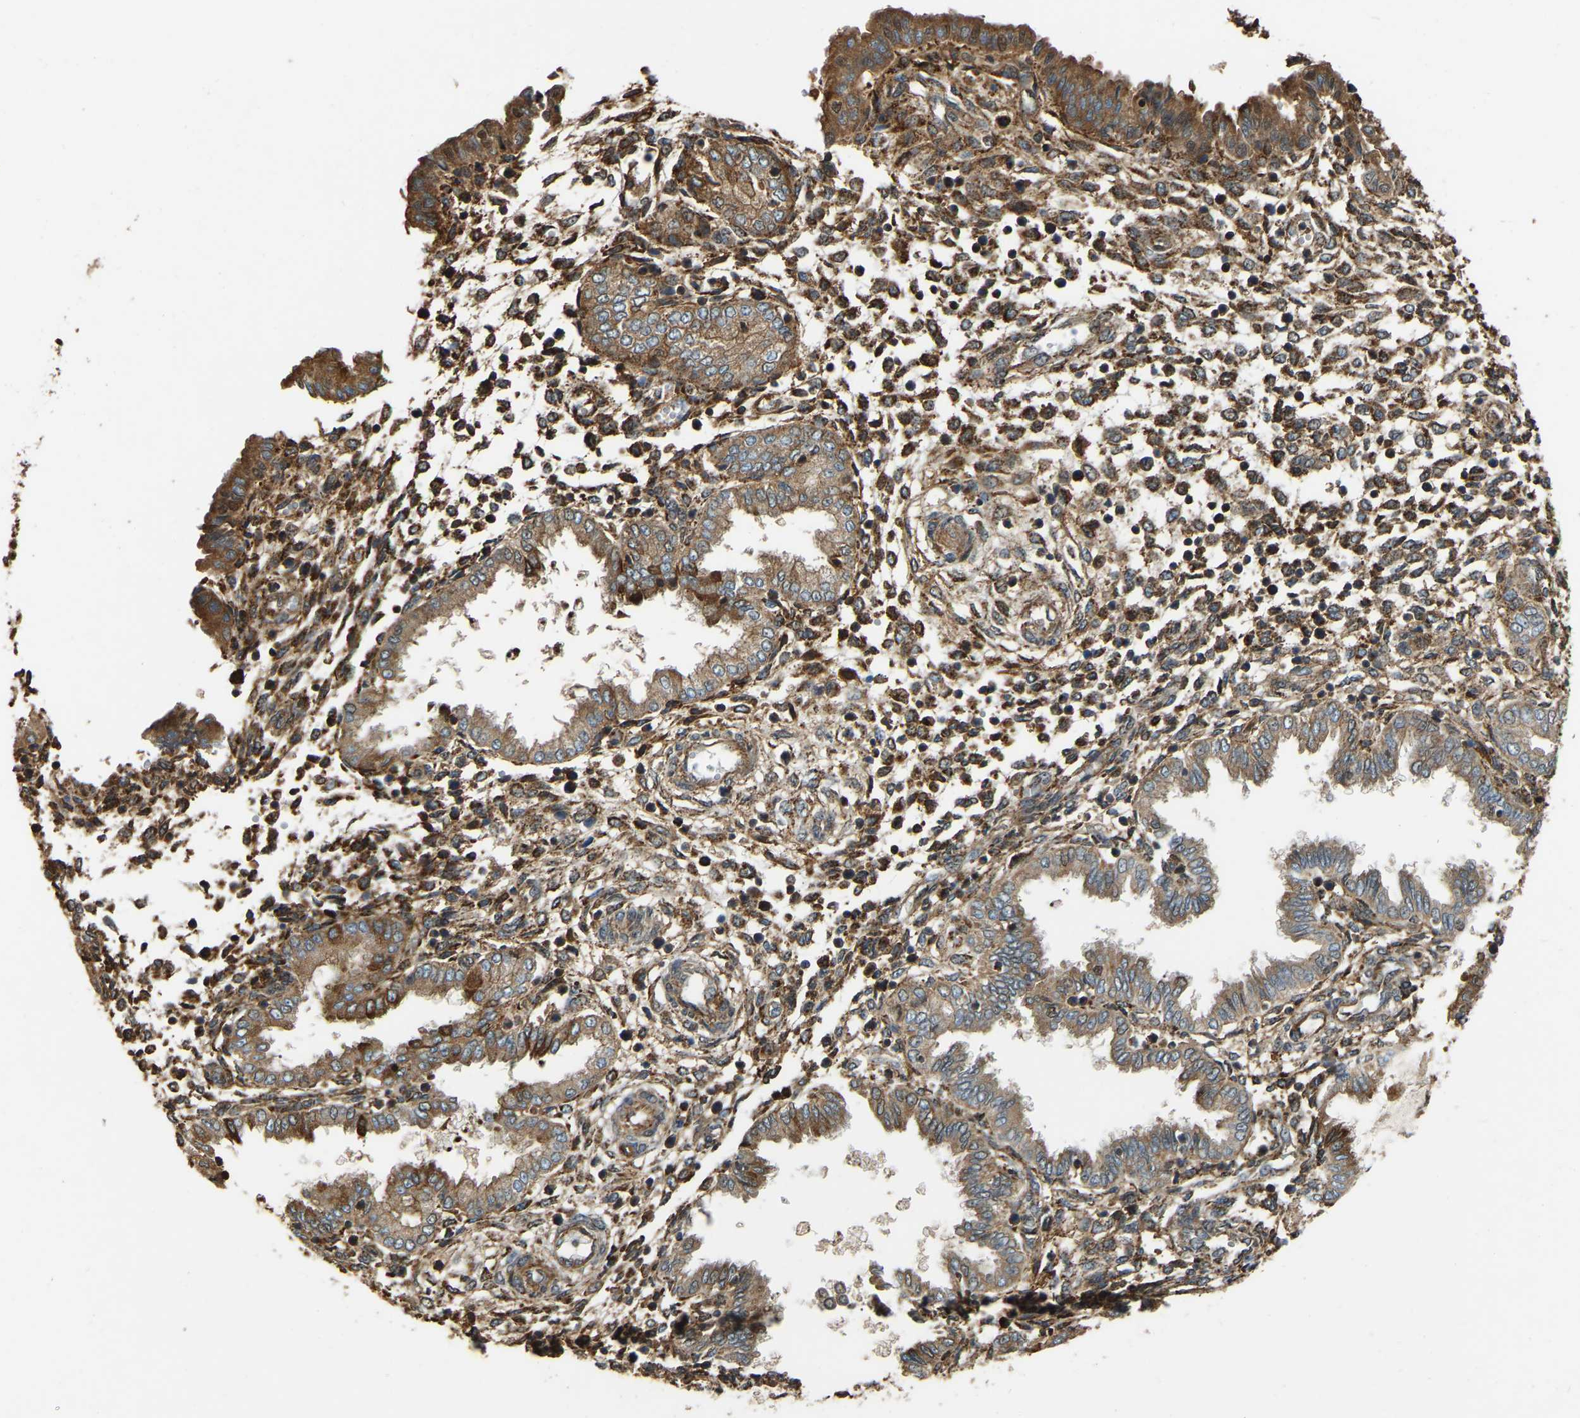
{"staining": {"intensity": "strong", "quantity": ">75%", "location": "cytoplasmic/membranous"}, "tissue": "endometrium", "cell_type": "Cells in endometrial stroma", "image_type": "normal", "snomed": [{"axis": "morphology", "description": "Normal tissue, NOS"}, {"axis": "topography", "description": "Endometrium"}], "caption": "Cells in endometrial stroma display high levels of strong cytoplasmic/membranous staining in approximately >75% of cells in normal human endometrium. Nuclei are stained in blue.", "gene": "SAMD9L", "patient": {"sex": "female", "age": 33}}